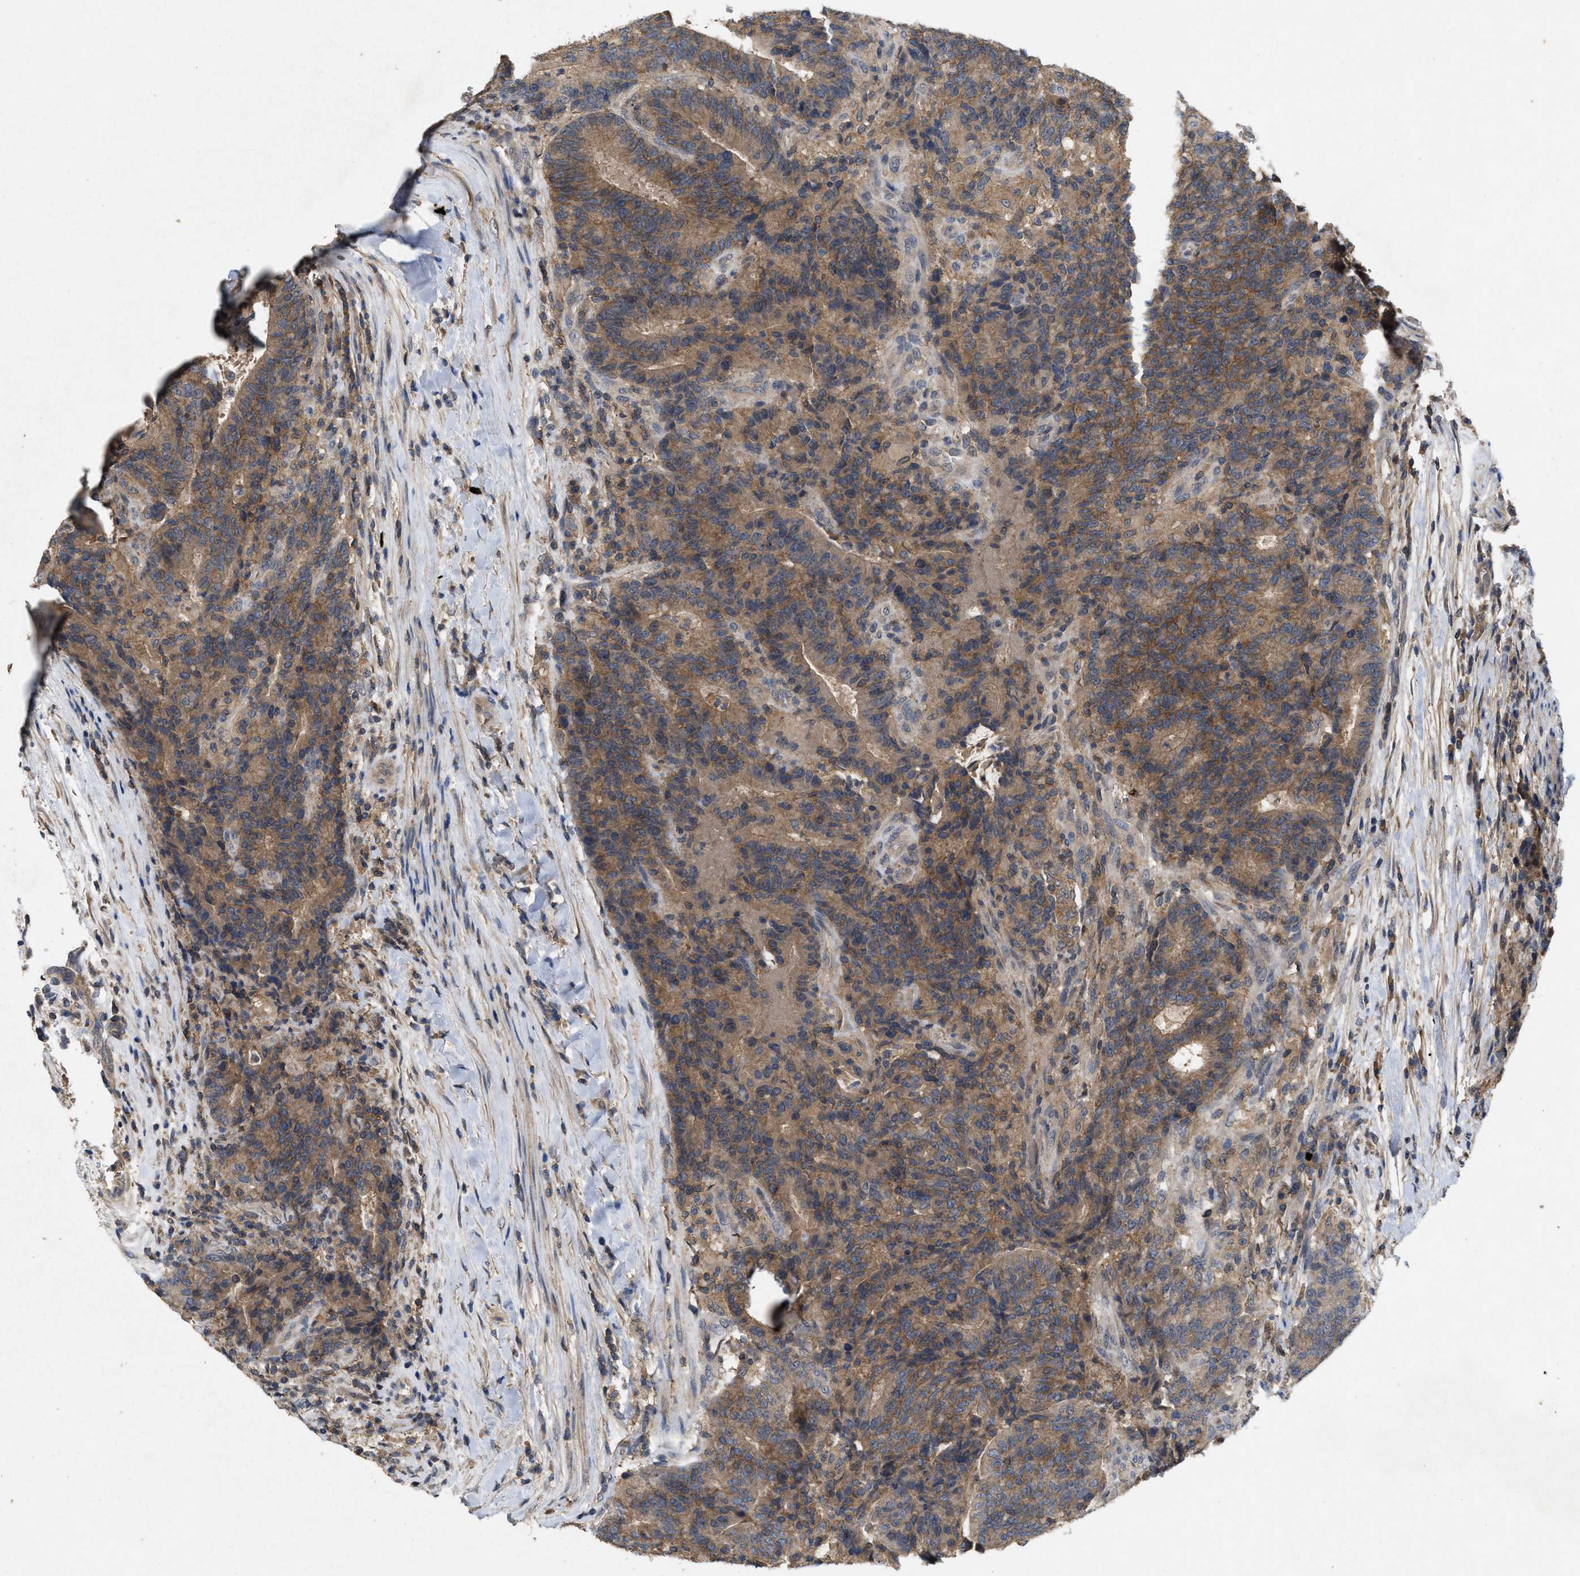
{"staining": {"intensity": "moderate", "quantity": ">75%", "location": "cytoplasmic/membranous"}, "tissue": "colorectal cancer", "cell_type": "Tumor cells", "image_type": "cancer", "snomed": [{"axis": "morphology", "description": "Normal tissue, NOS"}, {"axis": "morphology", "description": "Adenocarcinoma, NOS"}, {"axis": "topography", "description": "Colon"}], "caption": "High-magnification brightfield microscopy of colorectal cancer stained with DAB (brown) and counterstained with hematoxylin (blue). tumor cells exhibit moderate cytoplasmic/membranous staining is present in about>75% of cells.", "gene": "LPAR2", "patient": {"sex": "female", "age": 75}}